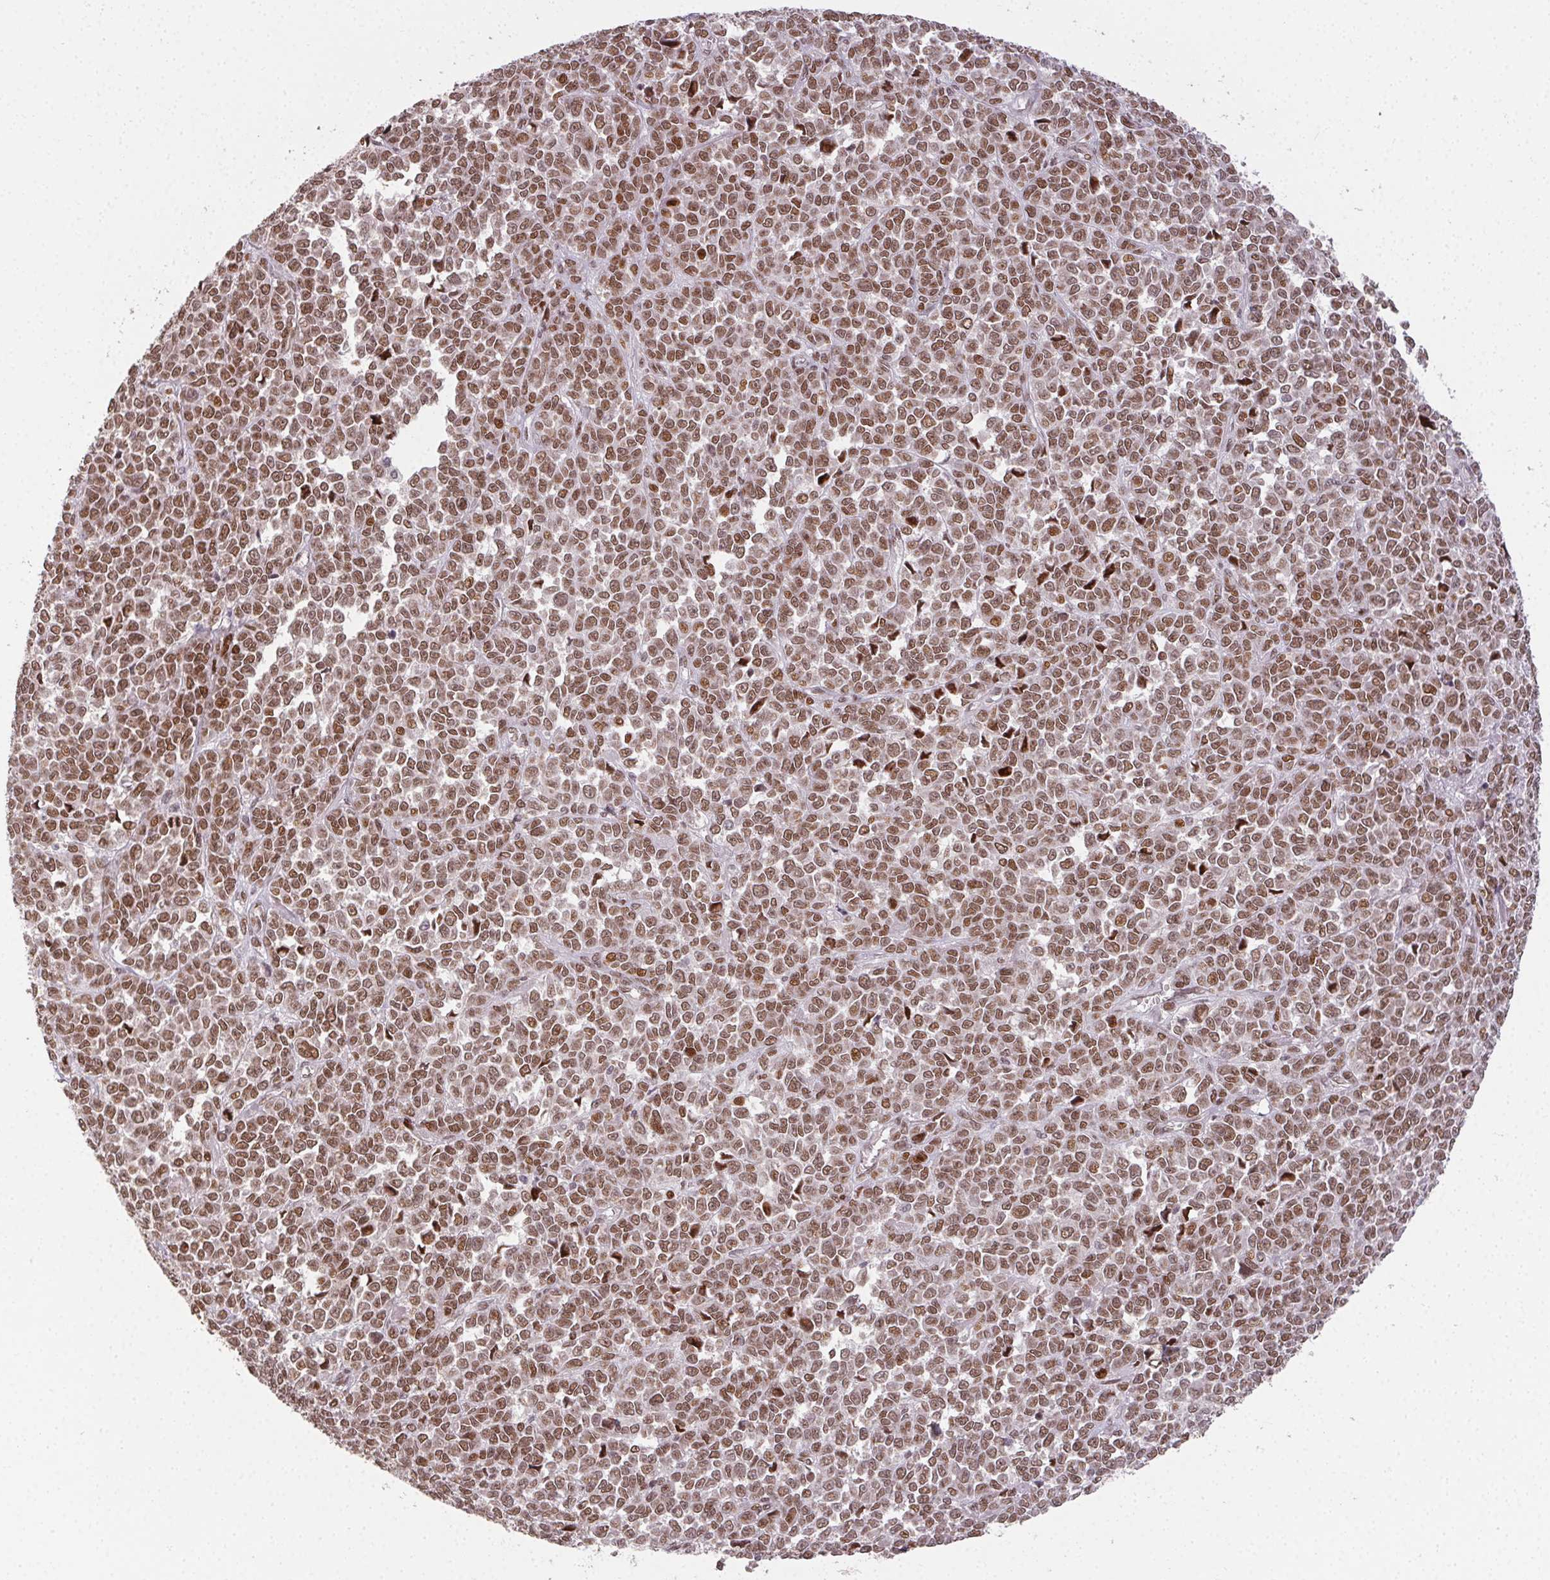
{"staining": {"intensity": "moderate", "quantity": ">75%", "location": "nuclear"}, "tissue": "melanoma", "cell_type": "Tumor cells", "image_type": "cancer", "snomed": [{"axis": "morphology", "description": "Malignant melanoma, NOS"}, {"axis": "topography", "description": "Skin"}], "caption": "Human melanoma stained with a brown dye exhibits moderate nuclear positive staining in about >75% of tumor cells.", "gene": "KMT2A", "patient": {"sex": "female", "age": 95}}